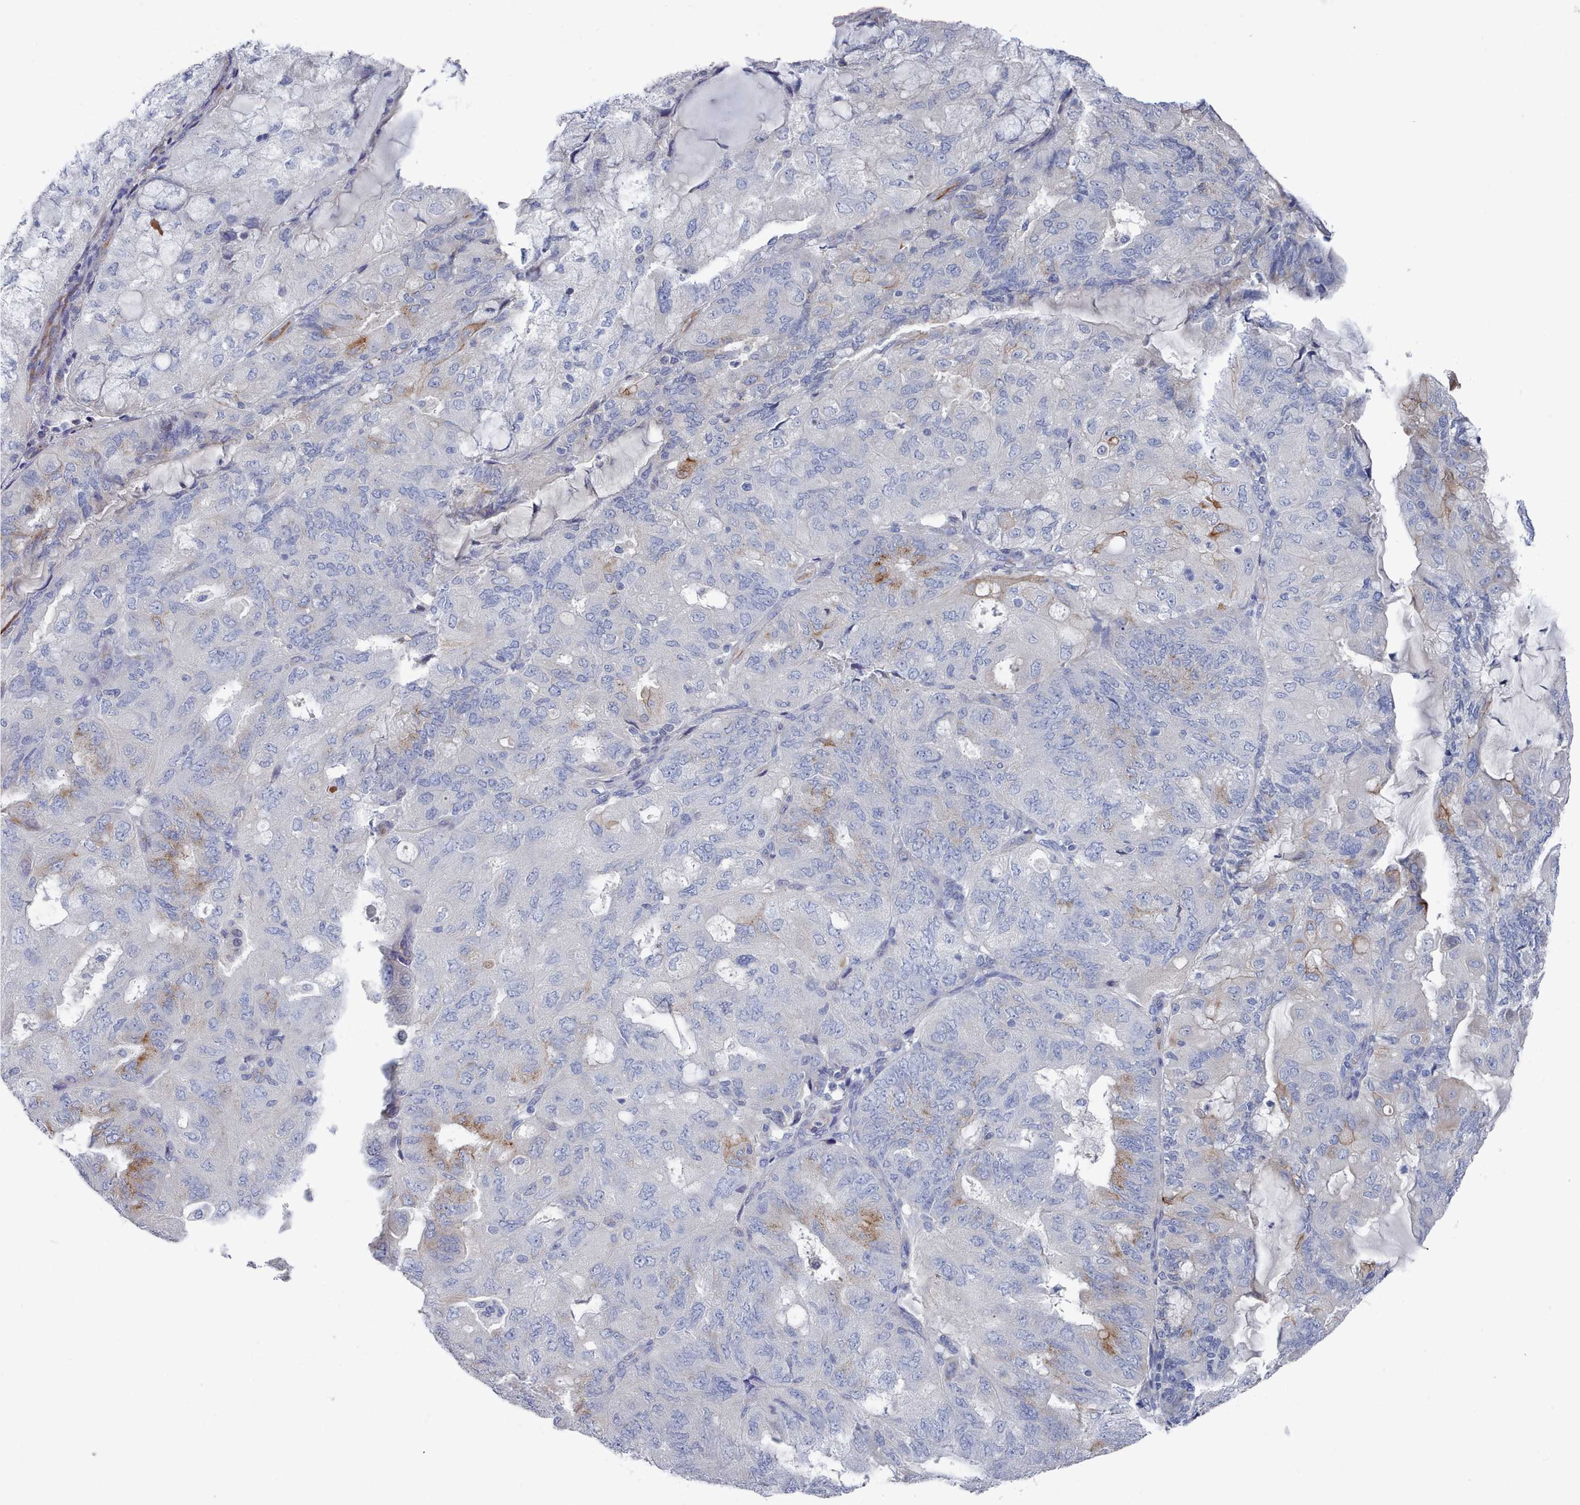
{"staining": {"intensity": "strong", "quantity": "<25%", "location": "cytoplasmic/membranous"}, "tissue": "endometrial cancer", "cell_type": "Tumor cells", "image_type": "cancer", "snomed": [{"axis": "morphology", "description": "Adenocarcinoma, NOS"}, {"axis": "topography", "description": "Endometrium"}], "caption": "Protein staining demonstrates strong cytoplasmic/membranous staining in approximately <25% of tumor cells in endometrial cancer.", "gene": "PDE4C", "patient": {"sex": "female", "age": 81}}